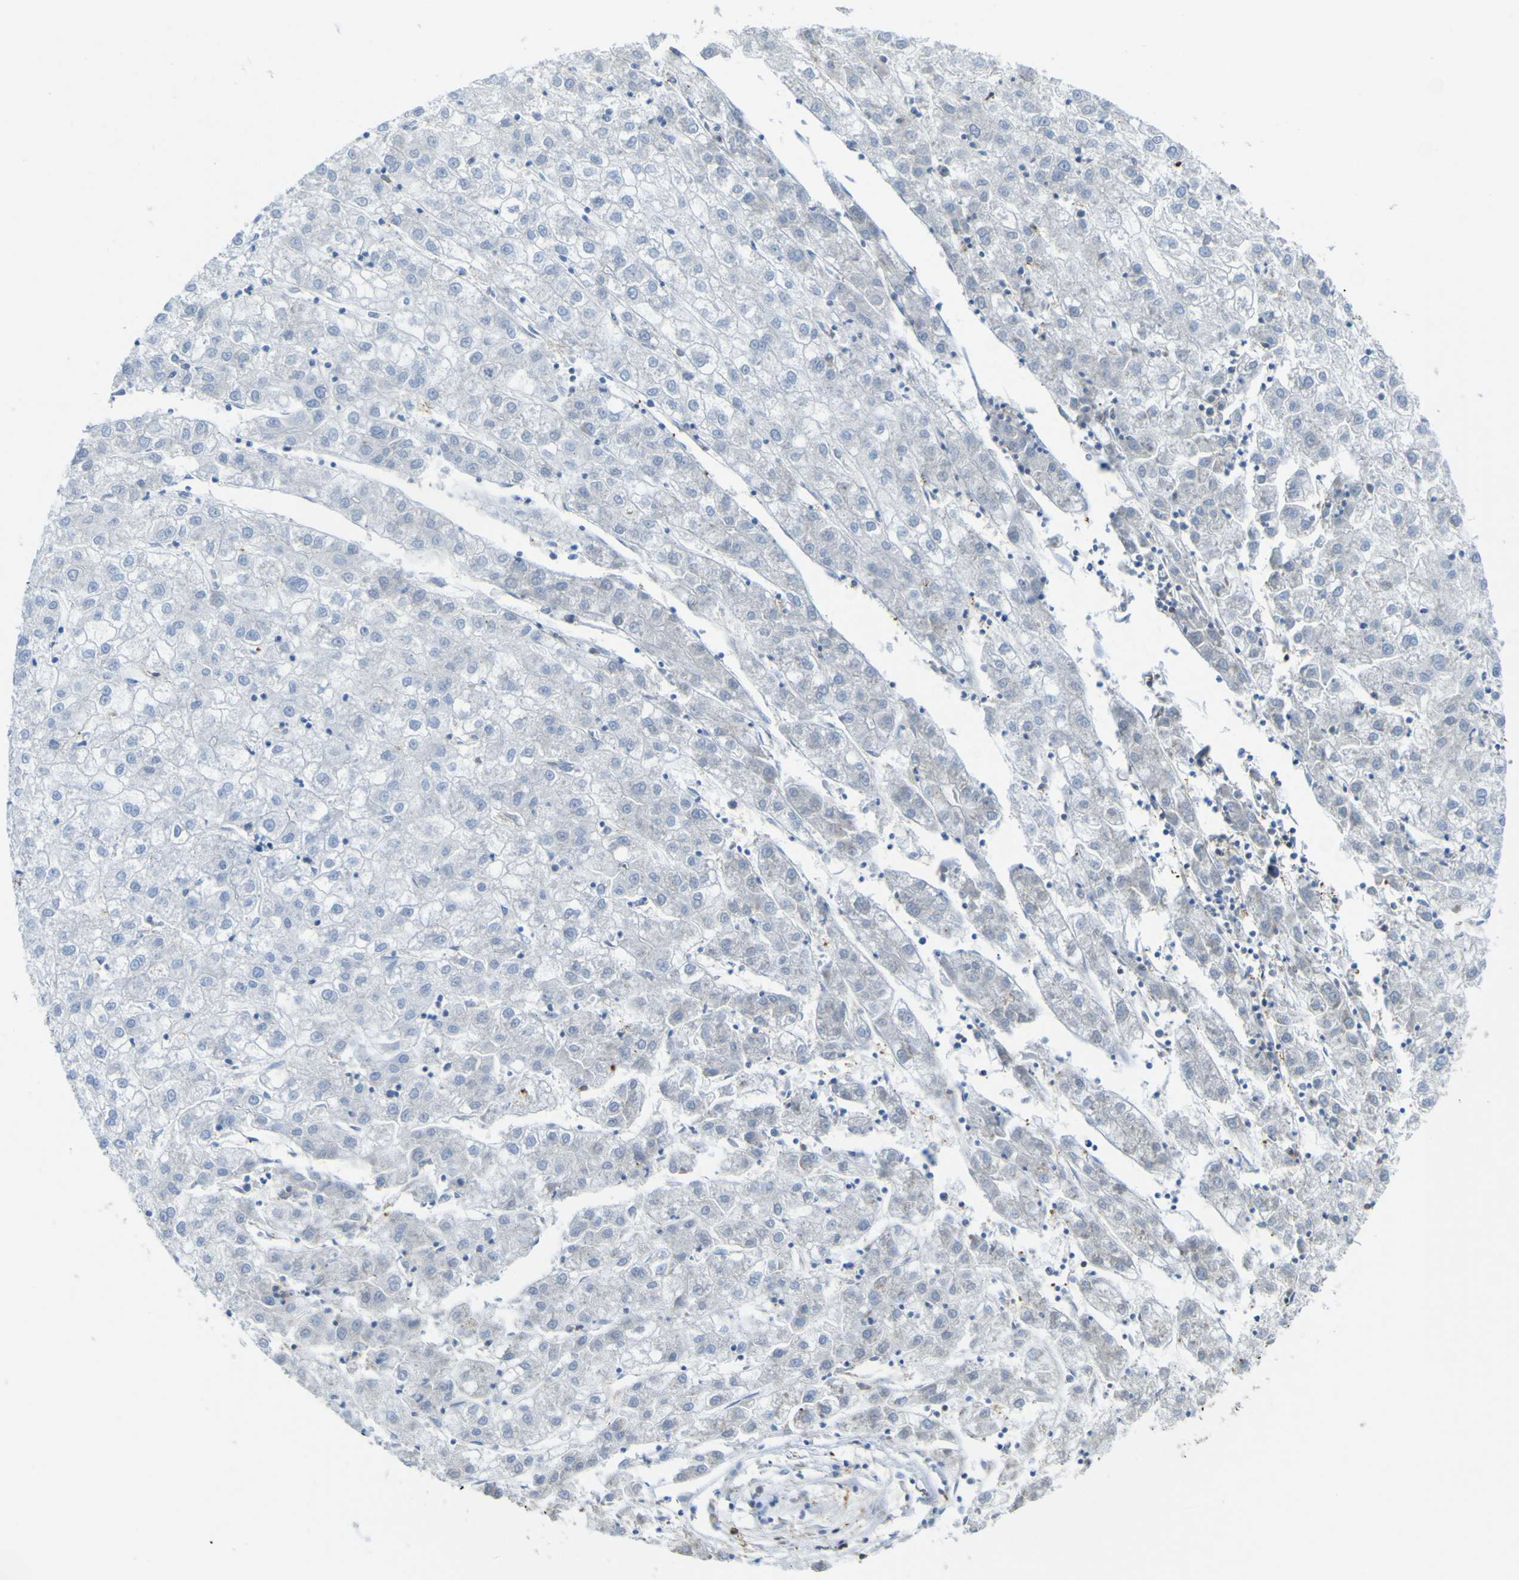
{"staining": {"intensity": "negative", "quantity": "none", "location": "none"}, "tissue": "liver cancer", "cell_type": "Tumor cells", "image_type": "cancer", "snomed": [{"axis": "morphology", "description": "Carcinoma, Hepatocellular, NOS"}, {"axis": "topography", "description": "Liver"}], "caption": "Tumor cells are negative for brown protein staining in liver cancer. Brightfield microscopy of immunohistochemistry (IHC) stained with DAB (3,3'-diaminobenzidine) (brown) and hematoxylin (blue), captured at high magnification.", "gene": "ABHD3", "patient": {"sex": "male", "age": 72}}